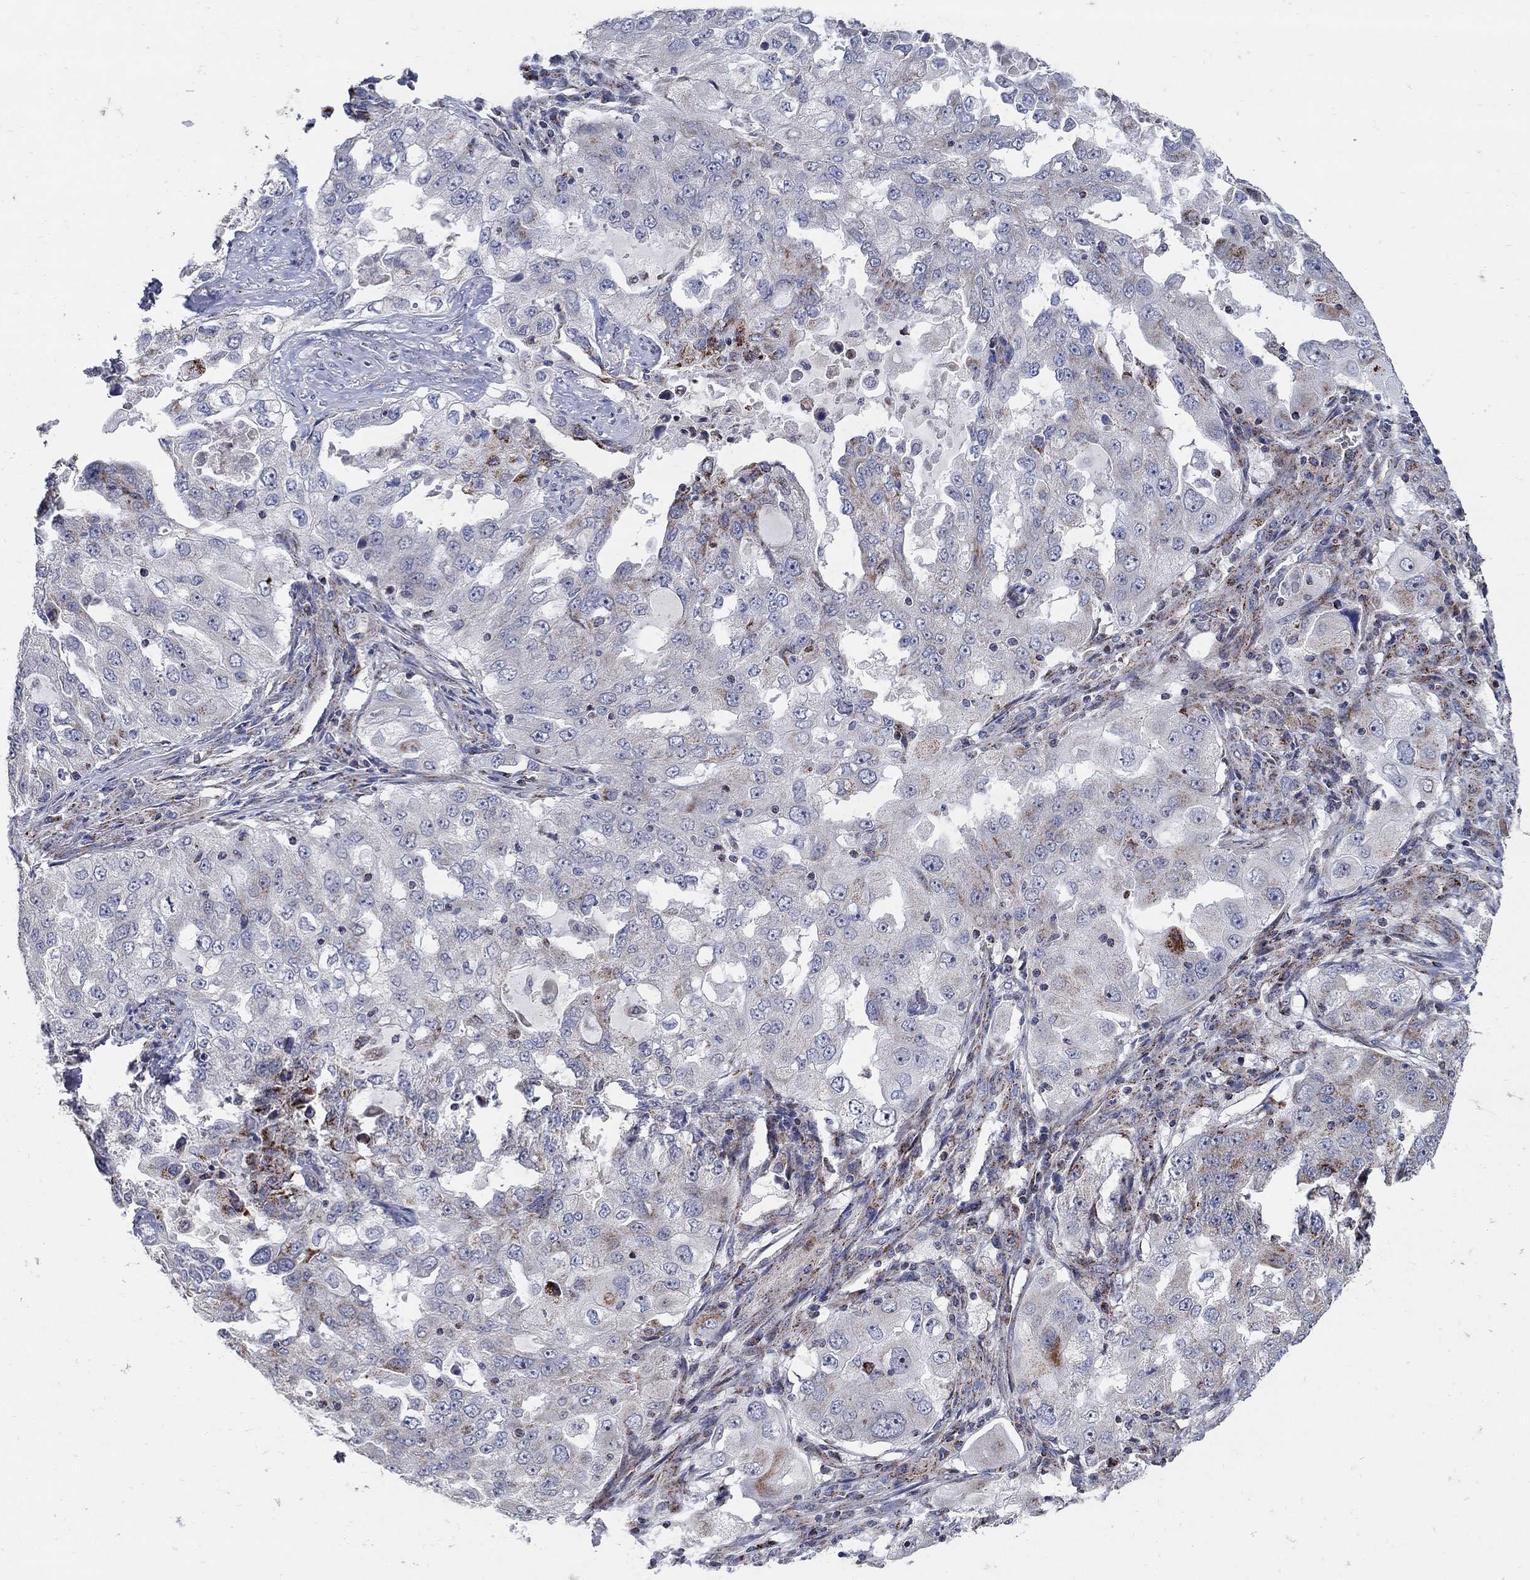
{"staining": {"intensity": "moderate", "quantity": "<25%", "location": "cytoplasmic/membranous"}, "tissue": "lung cancer", "cell_type": "Tumor cells", "image_type": "cancer", "snomed": [{"axis": "morphology", "description": "Adenocarcinoma, NOS"}, {"axis": "topography", "description": "Lung"}], "caption": "About <25% of tumor cells in human lung cancer reveal moderate cytoplasmic/membranous protein expression as visualized by brown immunohistochemical staining.", "gene": "HMX2", "patient": {"sex": "female", "age": 61}}